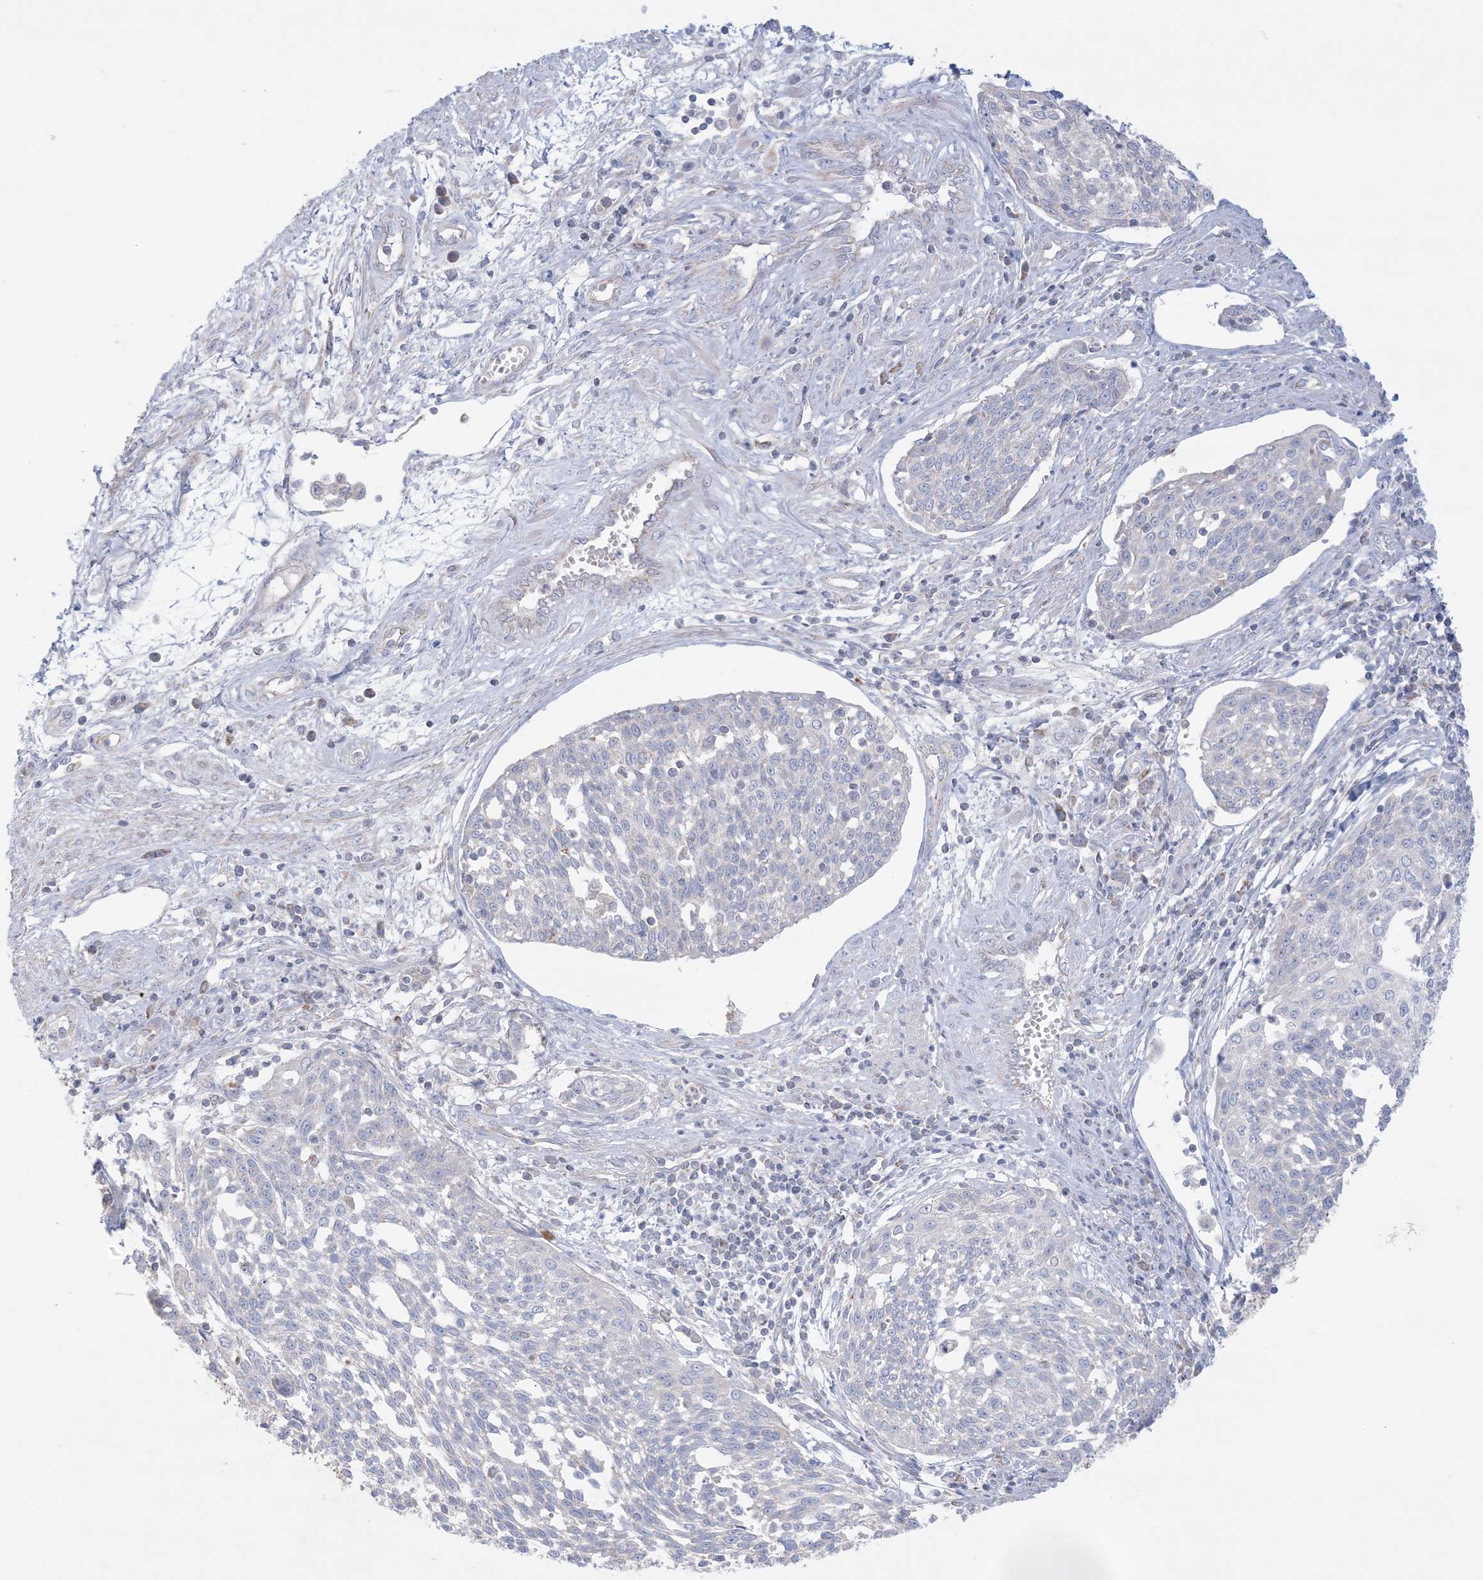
{"staining": {"intensity": "negative", "quantity": "none", "location": "none"}, "tissue": "cervical cancer", "cell_type": "Tumor cells", "image_type": "cancer", "snomed": [{"axis": "morphology", "description": "Squamous cell carcinoma, NOS"}, {"axis": "topography", "description": "Cervix"}], "caption": "Cervical cancer stained for a protein using IHC demonstrates no expression tumor cells.", "gene": "KCTD6", "patient": {"sex": "female", "age": 34}}